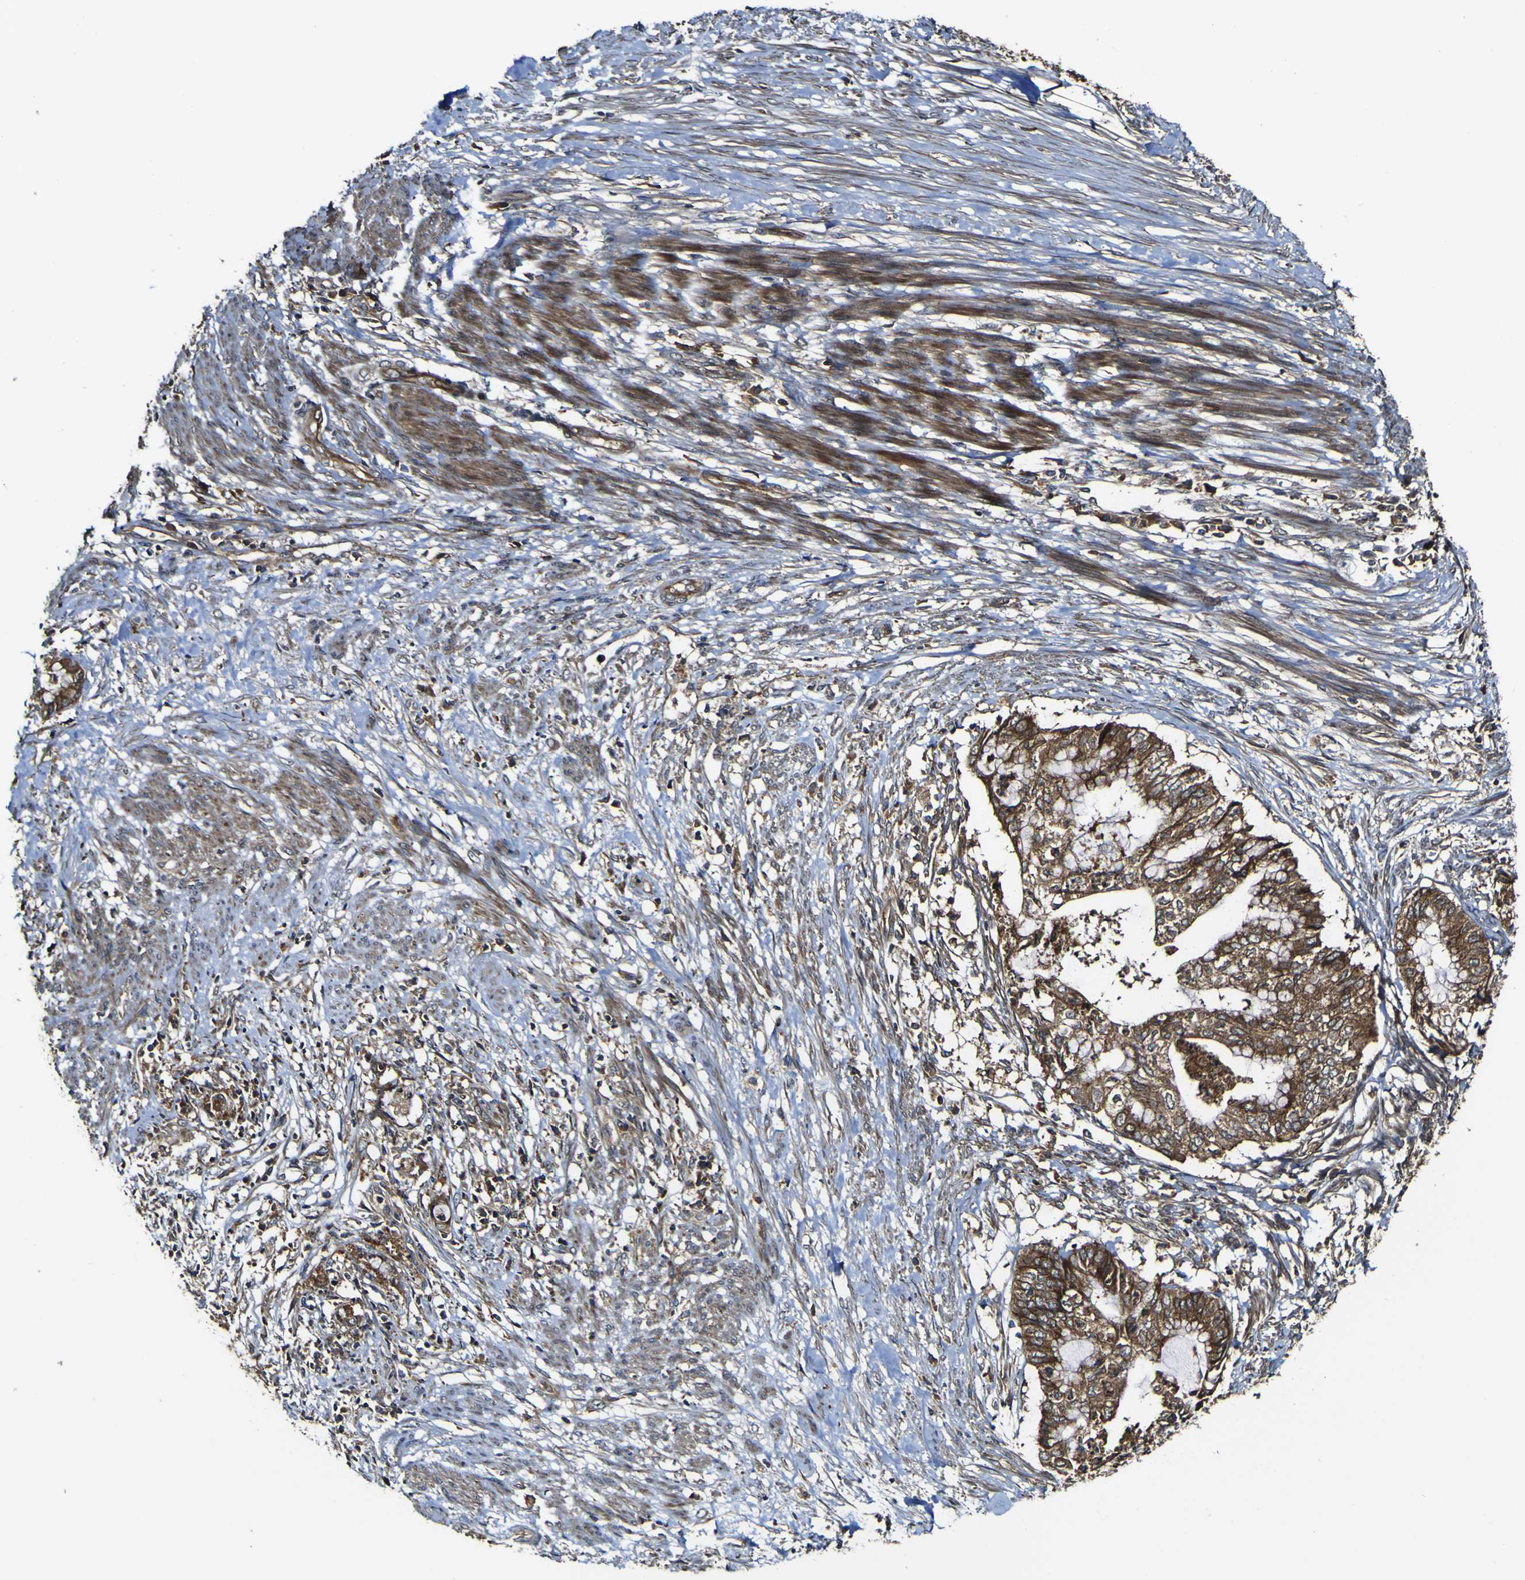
{"staining": {"intensity": "moderate", "quantity": ">75%", "location": "cytoplasmic/membranous"}, "tissue": "endometrial cancer", "cell_type": "Tumor cells", "image_type": "cancer", "snomed": [{"axis": "morphology", "description": "Necrosis, NOS"}, {"axis": "morphology", "description": "Adenocarcinoma, NOS"}, {"axis": "topography", "description": "Endometrium"}], "caption": "Human endometrial cancer stained with a protein marker reveals moderate staining in tumor cells.", "gene": "TNIK", "patient": {"sex": "female", "age": 79}}